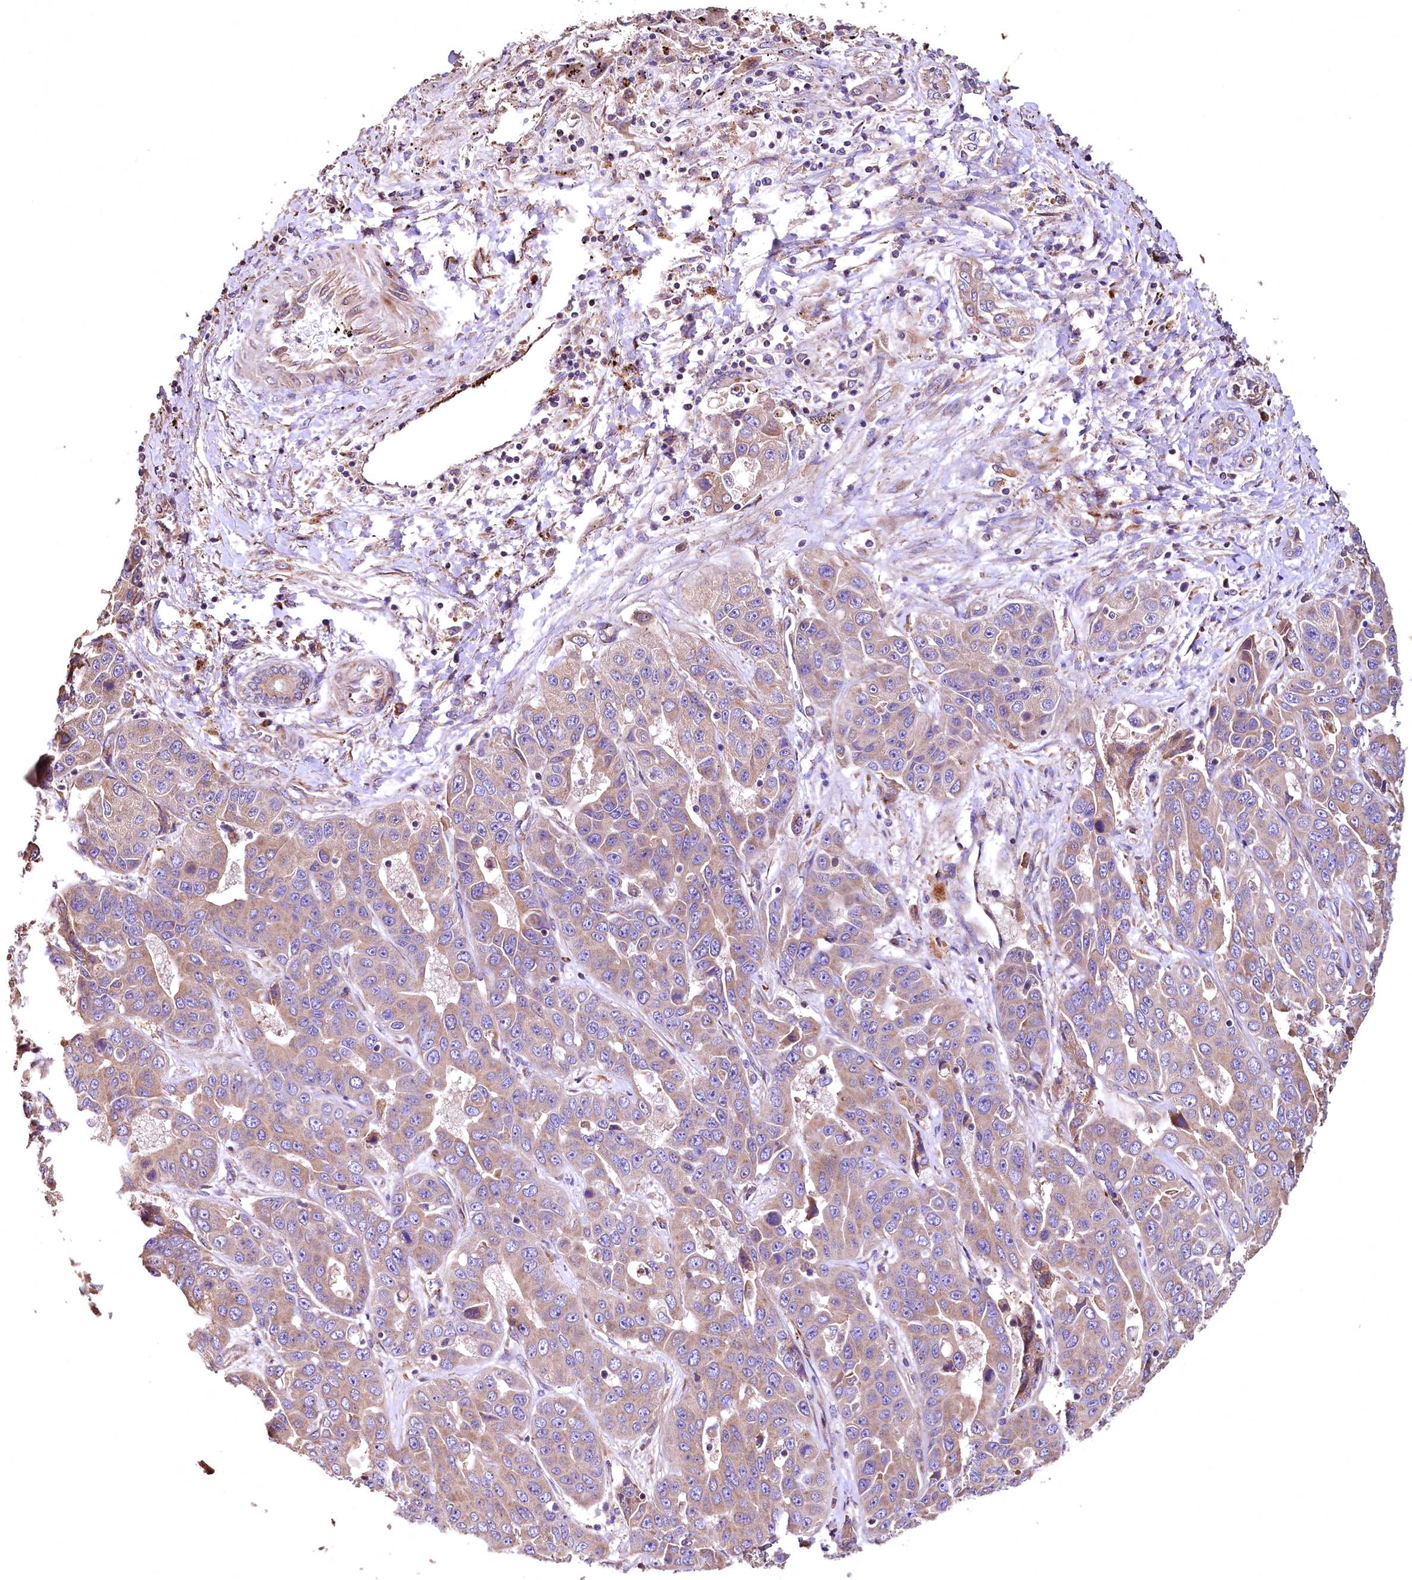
{"staining": {"intensity": "weak", "quantity": ">75%", "location": "cytoplasmic/membranous"}, "tissue": "liver cancer", "cell_type": "Tumor cells", "image_type": "cancer", "snomed": [{"axis": "morphology", "description": "Cholangiocarcinoma"}, {"axis": "topography", "description": "Liver"}], "caption": "Immunohistochemical staining of cholangiocarcinoma (liver) displays low levels of weak cytoplasmic/membranous protein staining in approximately >75% of tumor cells. Nuclei are stained in blue.", "gene": "RASSF1", "patient": {"sex": "female", "age": 52}}